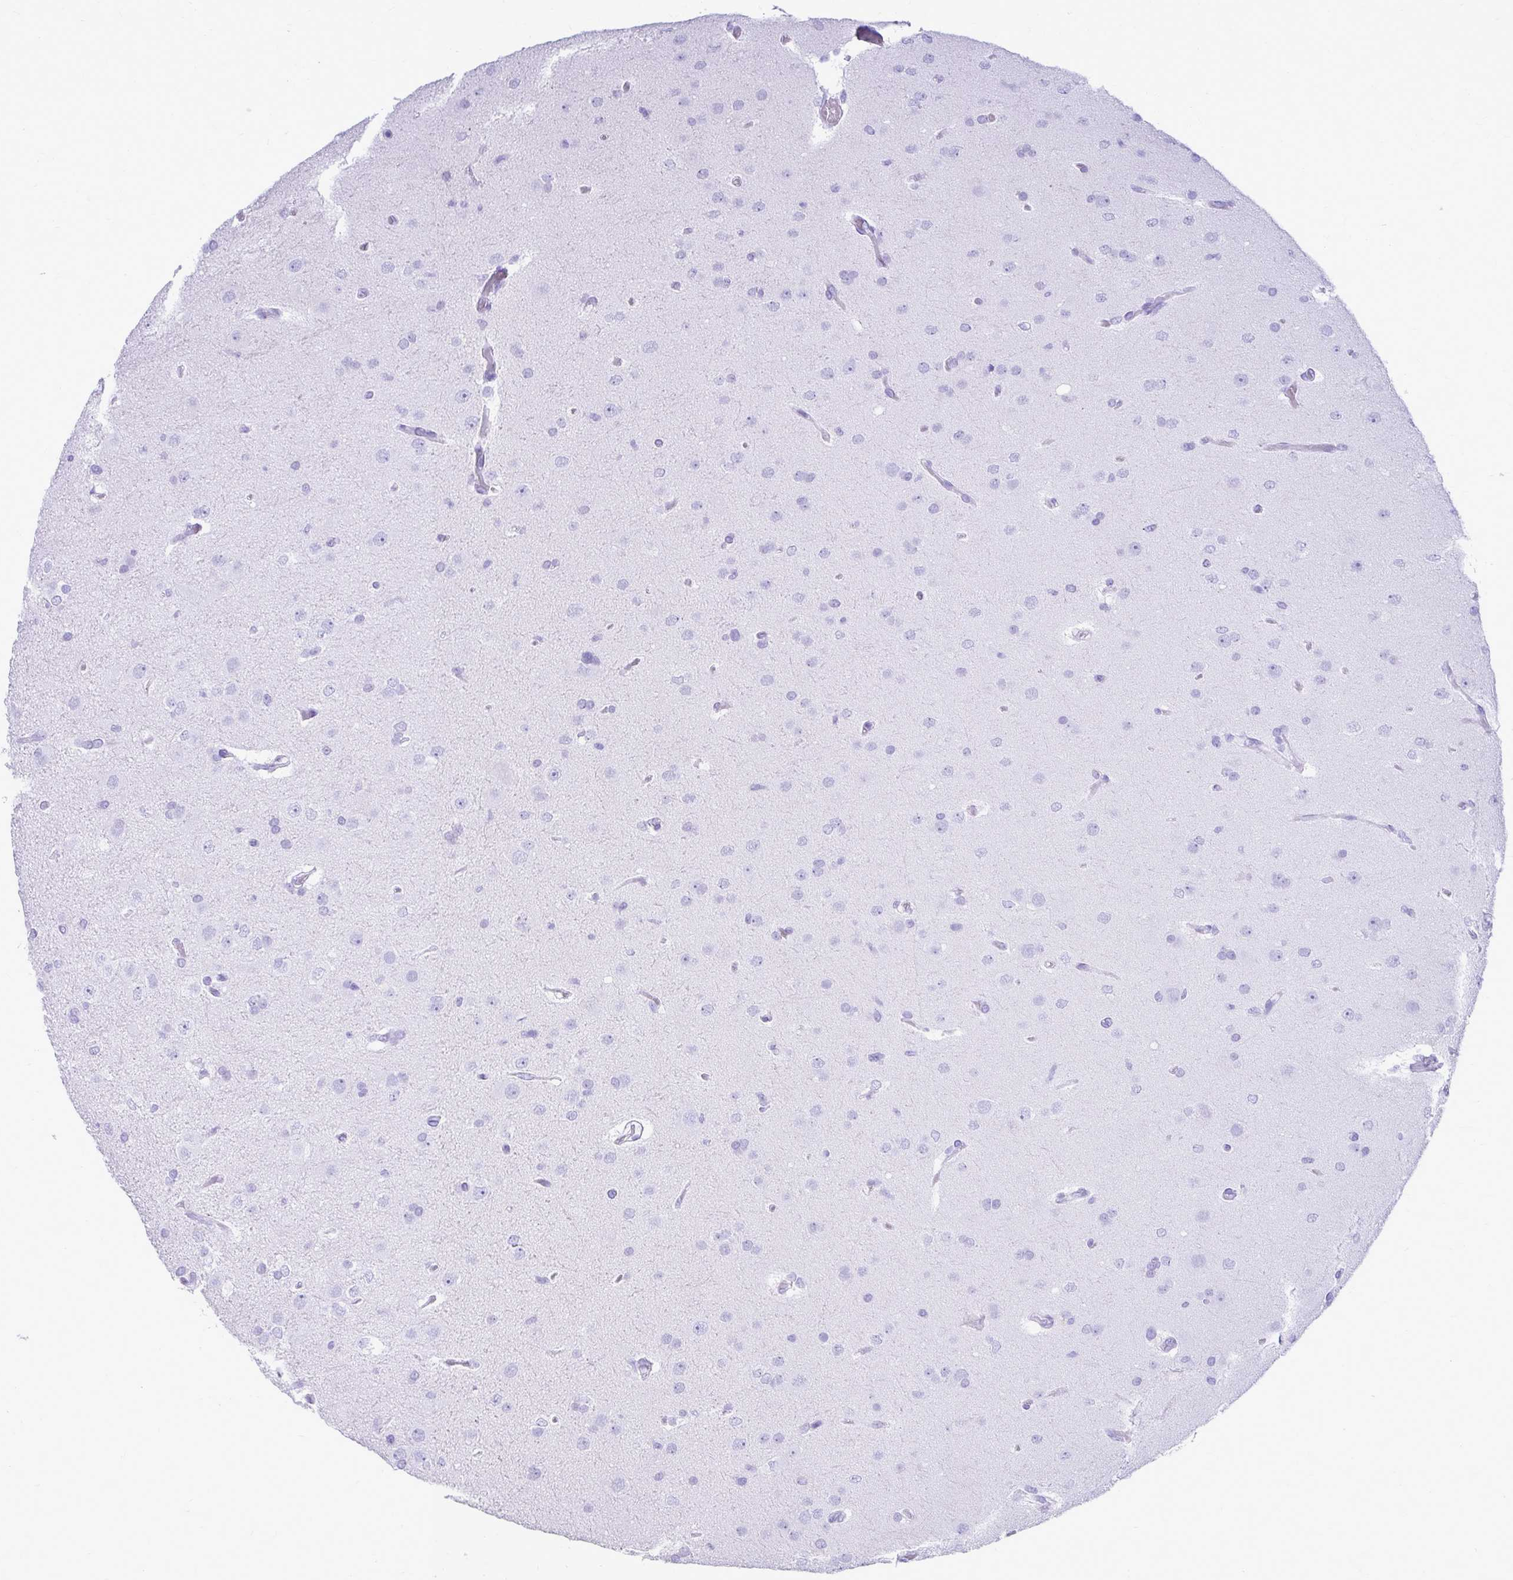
{"staining": {"intensity": "negative", "quantity": "none", "location": "none"}, "tissue": "glioma", "cell_type": "Tumor cells", "image_type": "cancer", "snomed": [{"axis": "morphology", "description": "Glioma, malignant, High grade"}, {"axis": "topography", "description": "Brain"}], "caption": "Immunohistochemical staining of glioma exhibits no significant expression in tumor cells. Nuclei are stained in blue.", "gene": "ATP4B", "patient": {"sex": "male", "age": 53}}